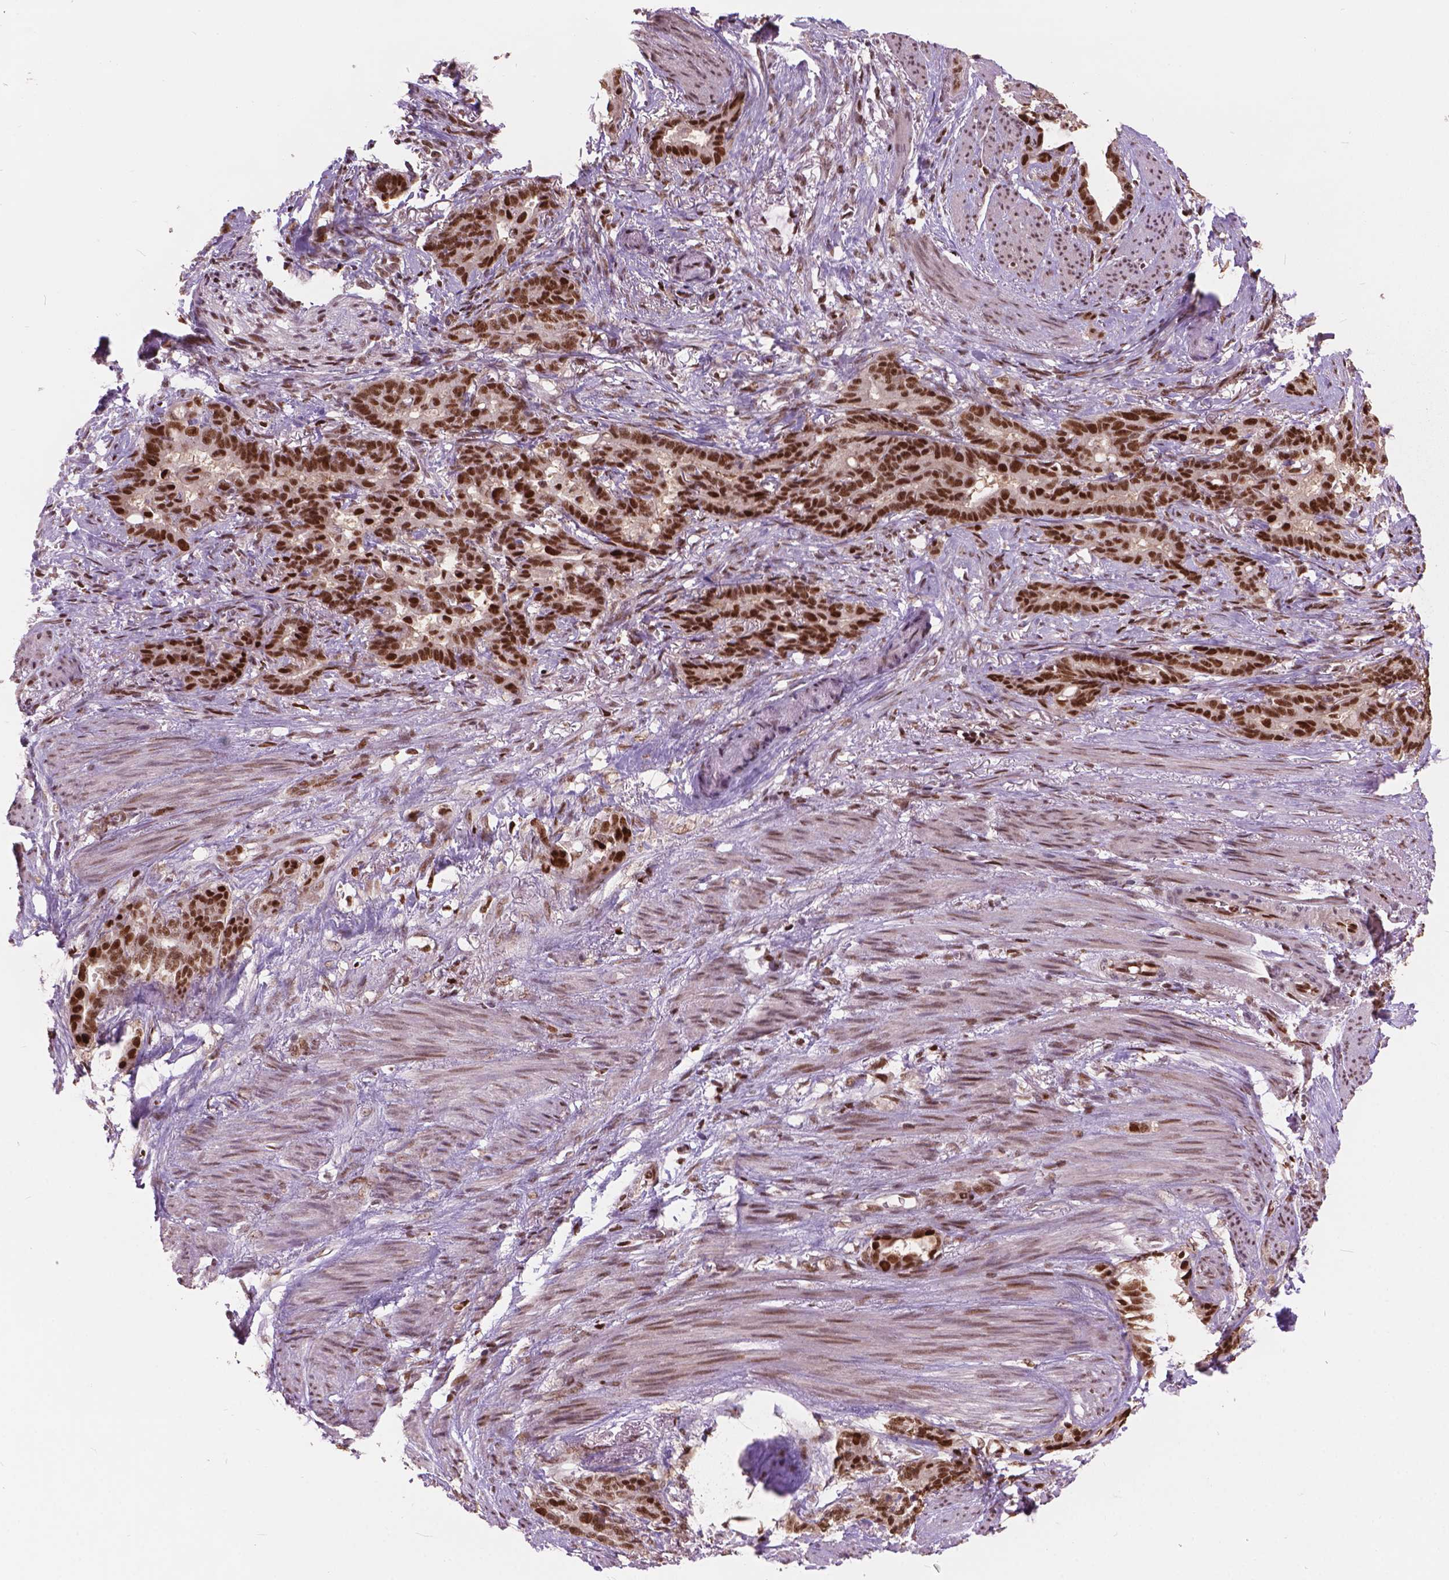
{"staining": {"intensity": "strong", "quantity": ">75%", "location": "nuclear"}, "tissue": "stomach cancer", "cell_type": "Tumor cells", "image_type": "cancer", "snomed": [{"axis": "morphology", "description": "Normal tissue, NOS"}, {"axis": "morphology", "description": "Adenocarcinoma, NOS"}, {"axis": "topography", "description": "Esophagus"}, {"axis": "topography", "description": "Stomach, upper"}], "caption": "Immunohistochemistry photomicrograph of stomach adenocarcinoma stained for a protein (brown), which shows high levels of strong nuclear expression in approximately >75% of tumor cells.", "gene": "ANP32B", "patient": {"sex": "male", "age": 62}}